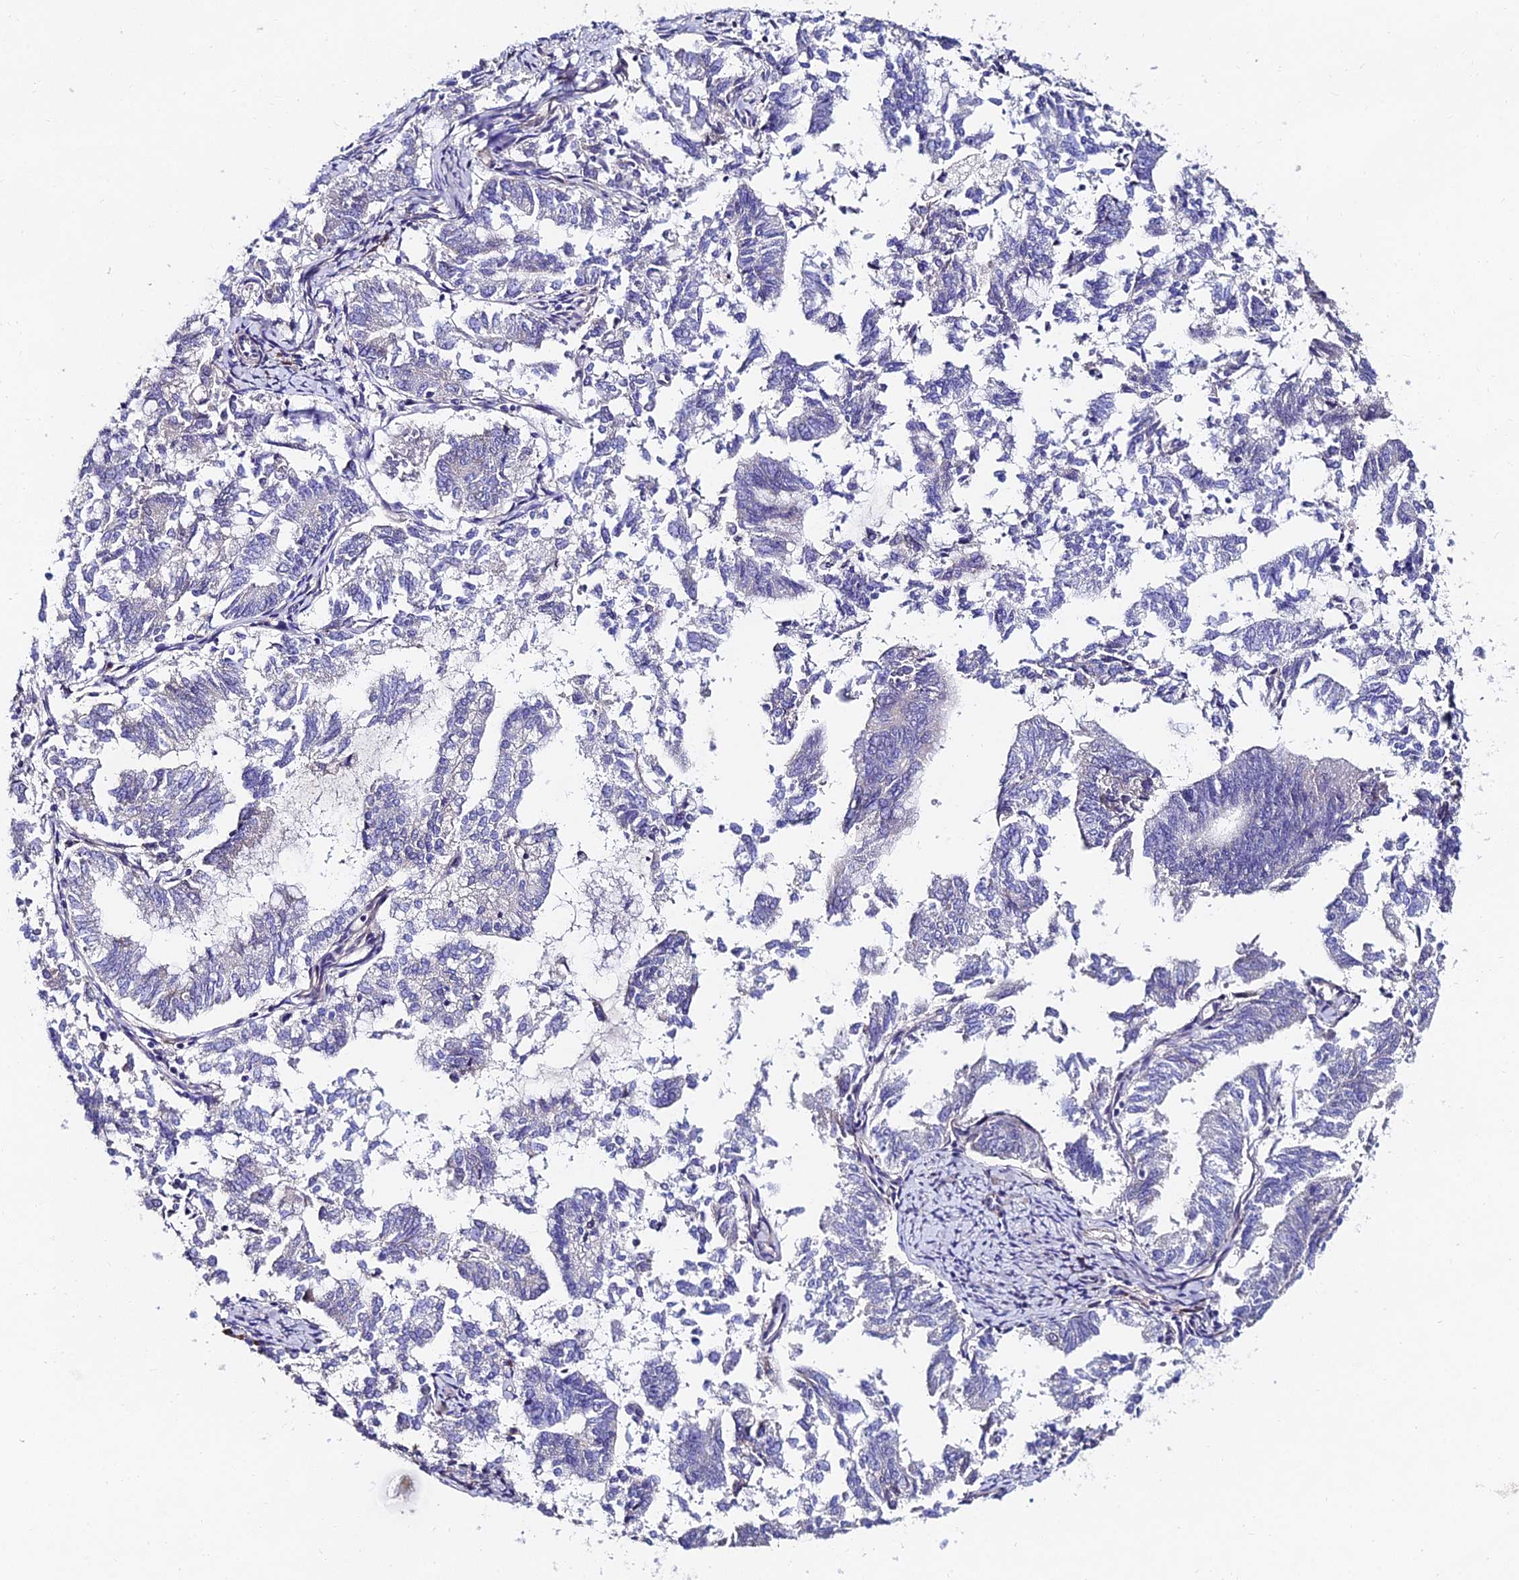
{"staining": {"intensity": "negative", "quantity": "none", "location": "none"}, "tissue": "endometrial cancer", "cell_type": "Tumor cells", "image_type": "cancer", "snomed": [{"axis": "morphology", "description": "Adenocarcinoma, NOS"}, {"axis": "topography", "description": "Endometrium"}], "caption": "Immunohistochemical staining of endometrial cancer reveals no significant positivity in tumor cells. (DAB (3,3'-diaminobenzidine) immunohistochemistry with hematoxylin counter stain).", "gene": "TRIM24", "patient": {"sex": "female", "age": 79}}